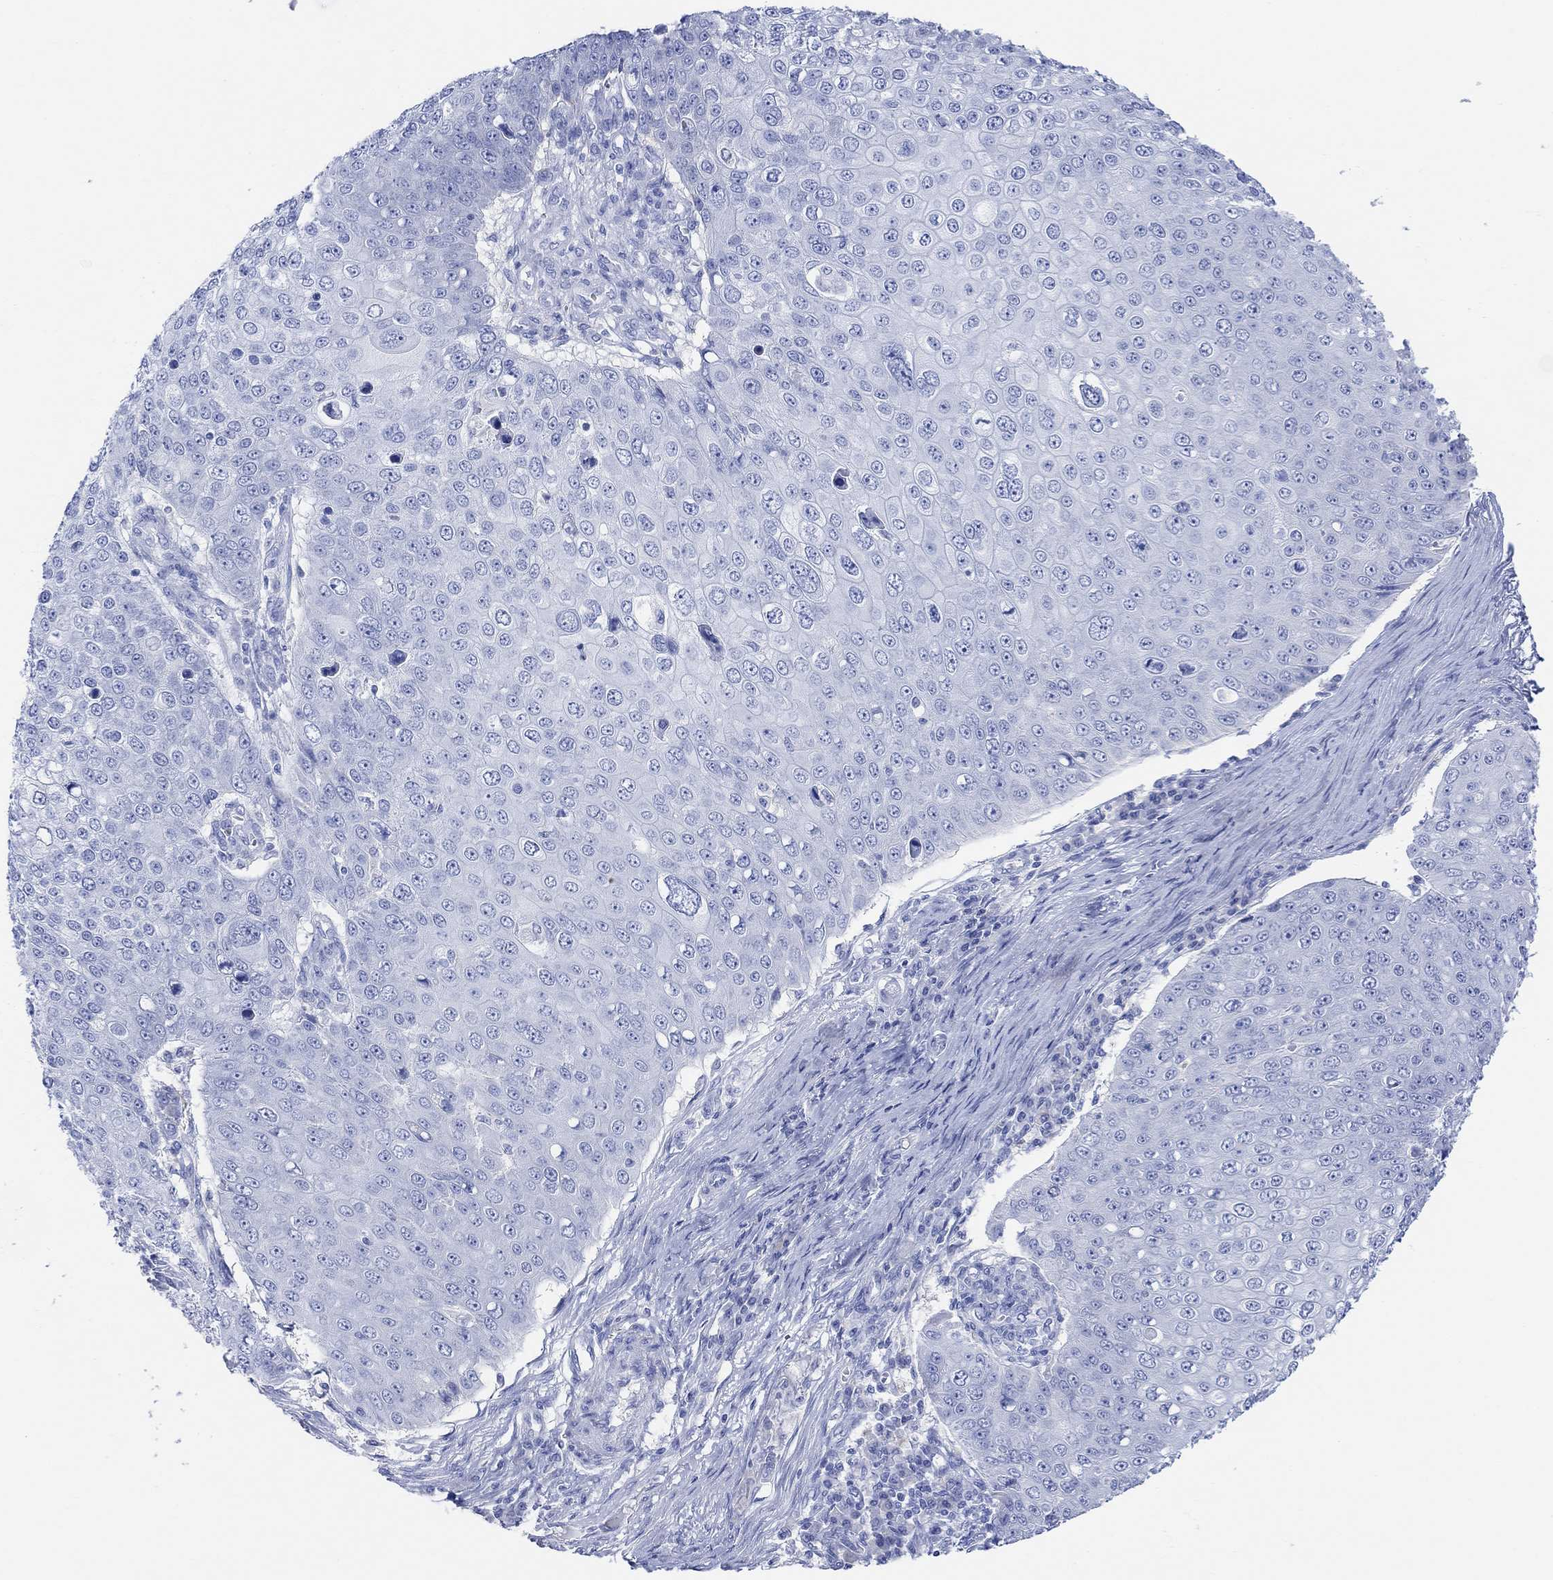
{"staining": {"intensity": "negative", "quantity": "none", "location": "none"}, "tissue": "skin cancer", "cell_type": "Tumor cells", "image_type": "cancer", "snomed": [{"axis": "morphology", "description": "Squamous cell carcinoma, NOS"}, {"axis": "topography", "description": "Skin"}], "caption": "Histopathology image shows no significant protein expression in tumor cells of skin squamous cell carcinoma.", "gene": "GNG13", "patient": {"sex": "male", "age": 71}}